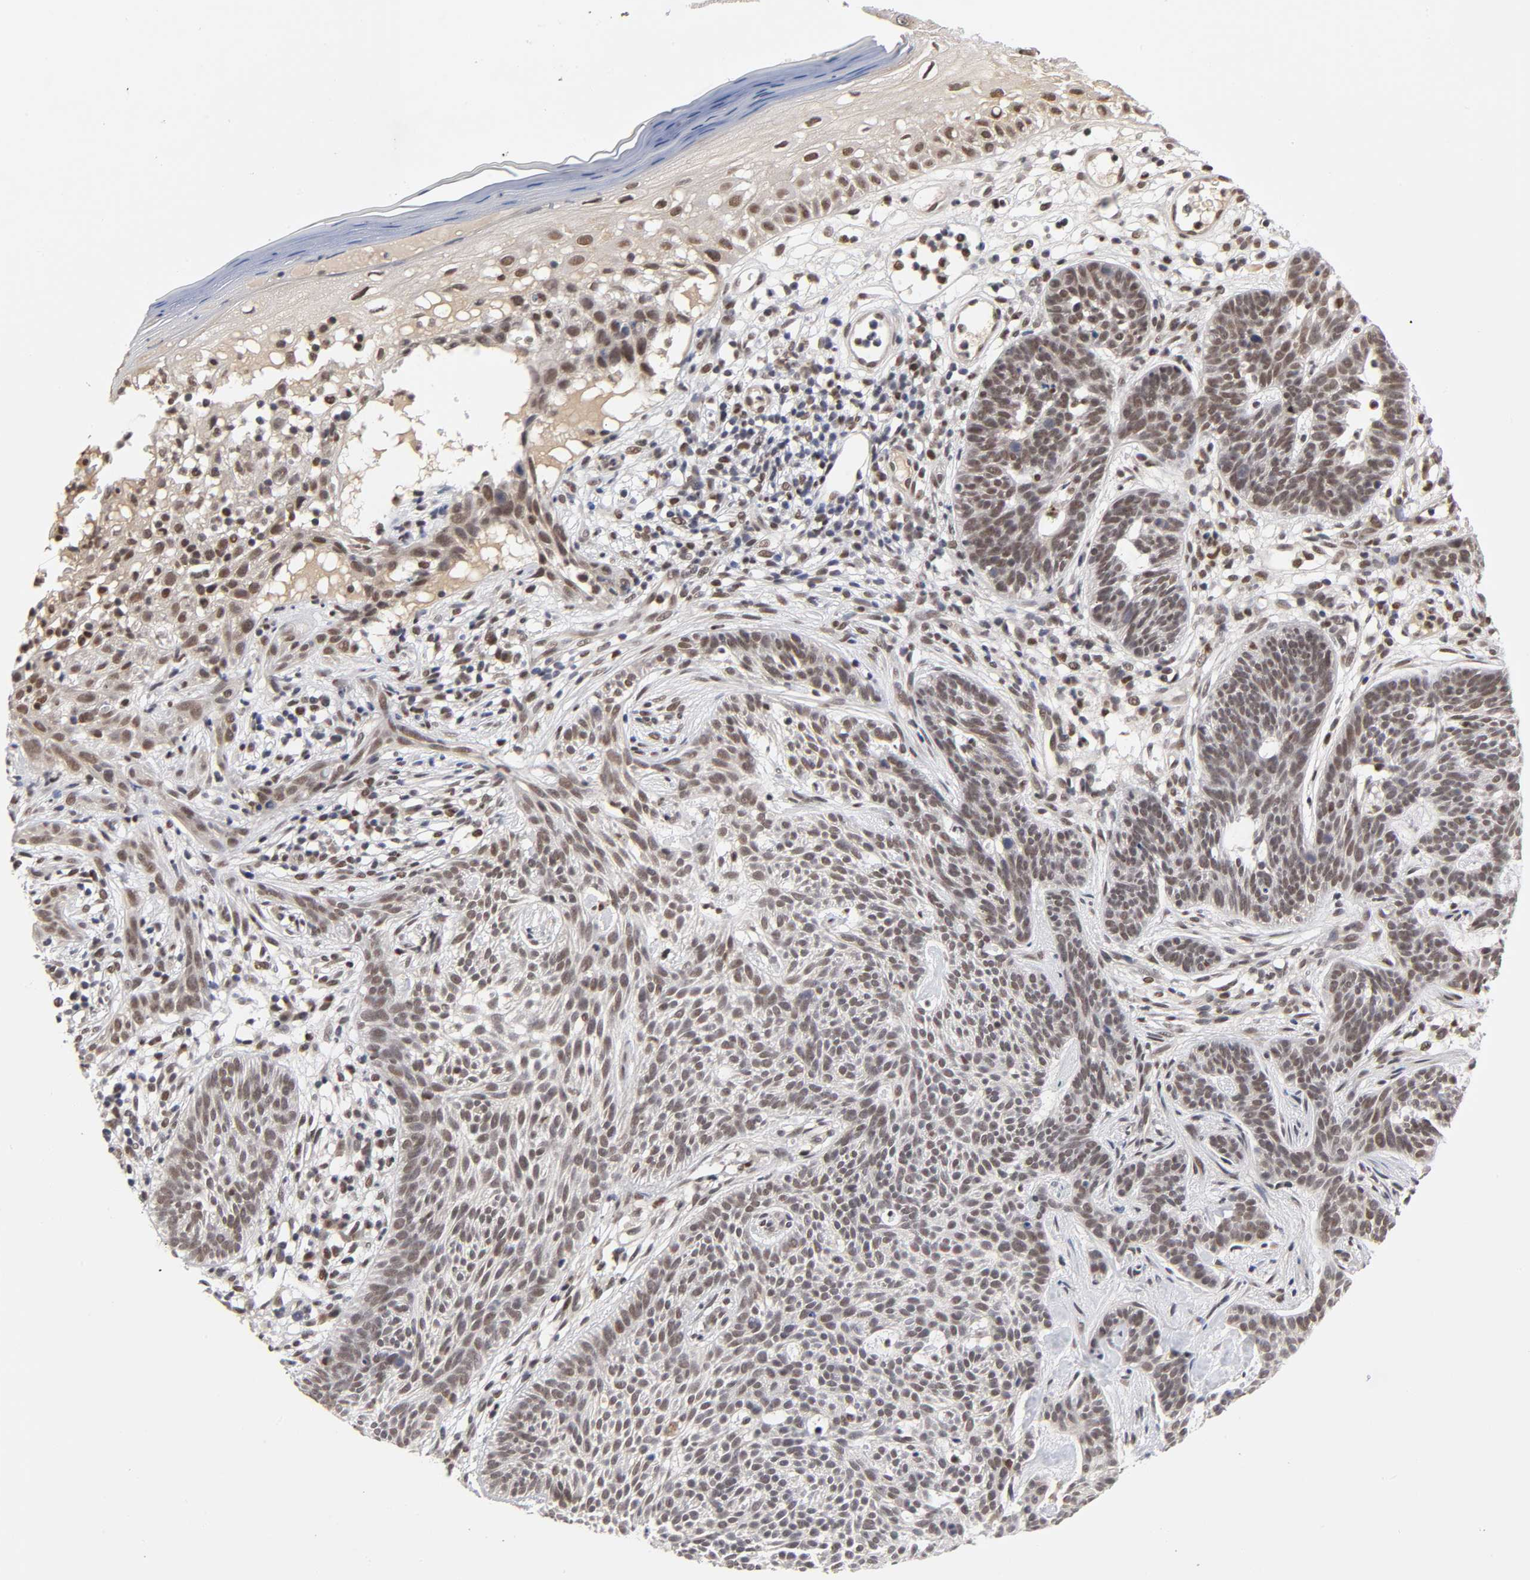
{"staining": {"intensity": "moderate", "quantity": ">75%", "location": "nuclear"}, "tissue": "skin cancer", "cell_type": "Tumor cells", "image_type": "cancer", "snomed": [{"axis": "morphology", "description": "Normal tissue, NOS"}, {"axis": "morphology", "description": "Basal cell carcinoma"}, {"axis": "topography", "description": "Skin"}], "caption": "Protein analysis of skin basal cell carcinoma tissue exhibits moderate nuclear staining in approximately >75% of tumor cells.", "gene": "EP300", "patient": {"sex": "female", "age": 69}}